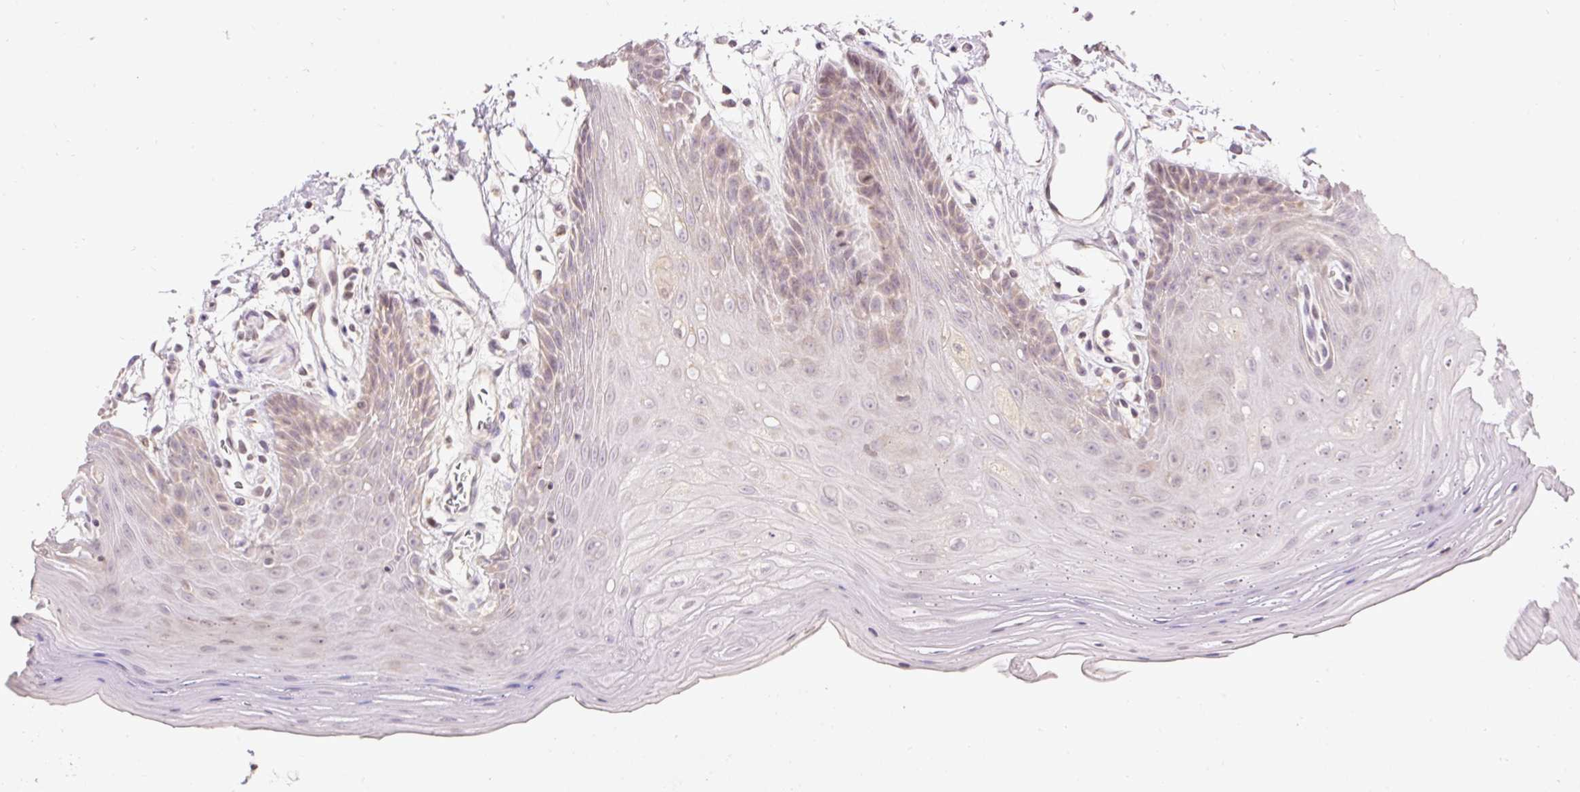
{"staining": {"intensity": "weak", "quantity": "25%-75%", "location": "cytoplasmic/membranous"}, "tissue": "oral mucosa", "cell_type": "Squamous epithelial cells", "image_type": "normal", "snomed": [{"axis": "morphology", "description": "Normal tissue, NOS"}, {"axis": "topography", "description": "Oral tissue"}, {"axis": "topography", "description": "Tounge, NOS"}], "caption": "Squamous epithelial cells display low levels of weak cytoplasmic/membranous staining in about 25%-75% of cells in benign oral mucosa.", "gene": "ABHD11", "patient": {"sex": "female", "age": 59}}